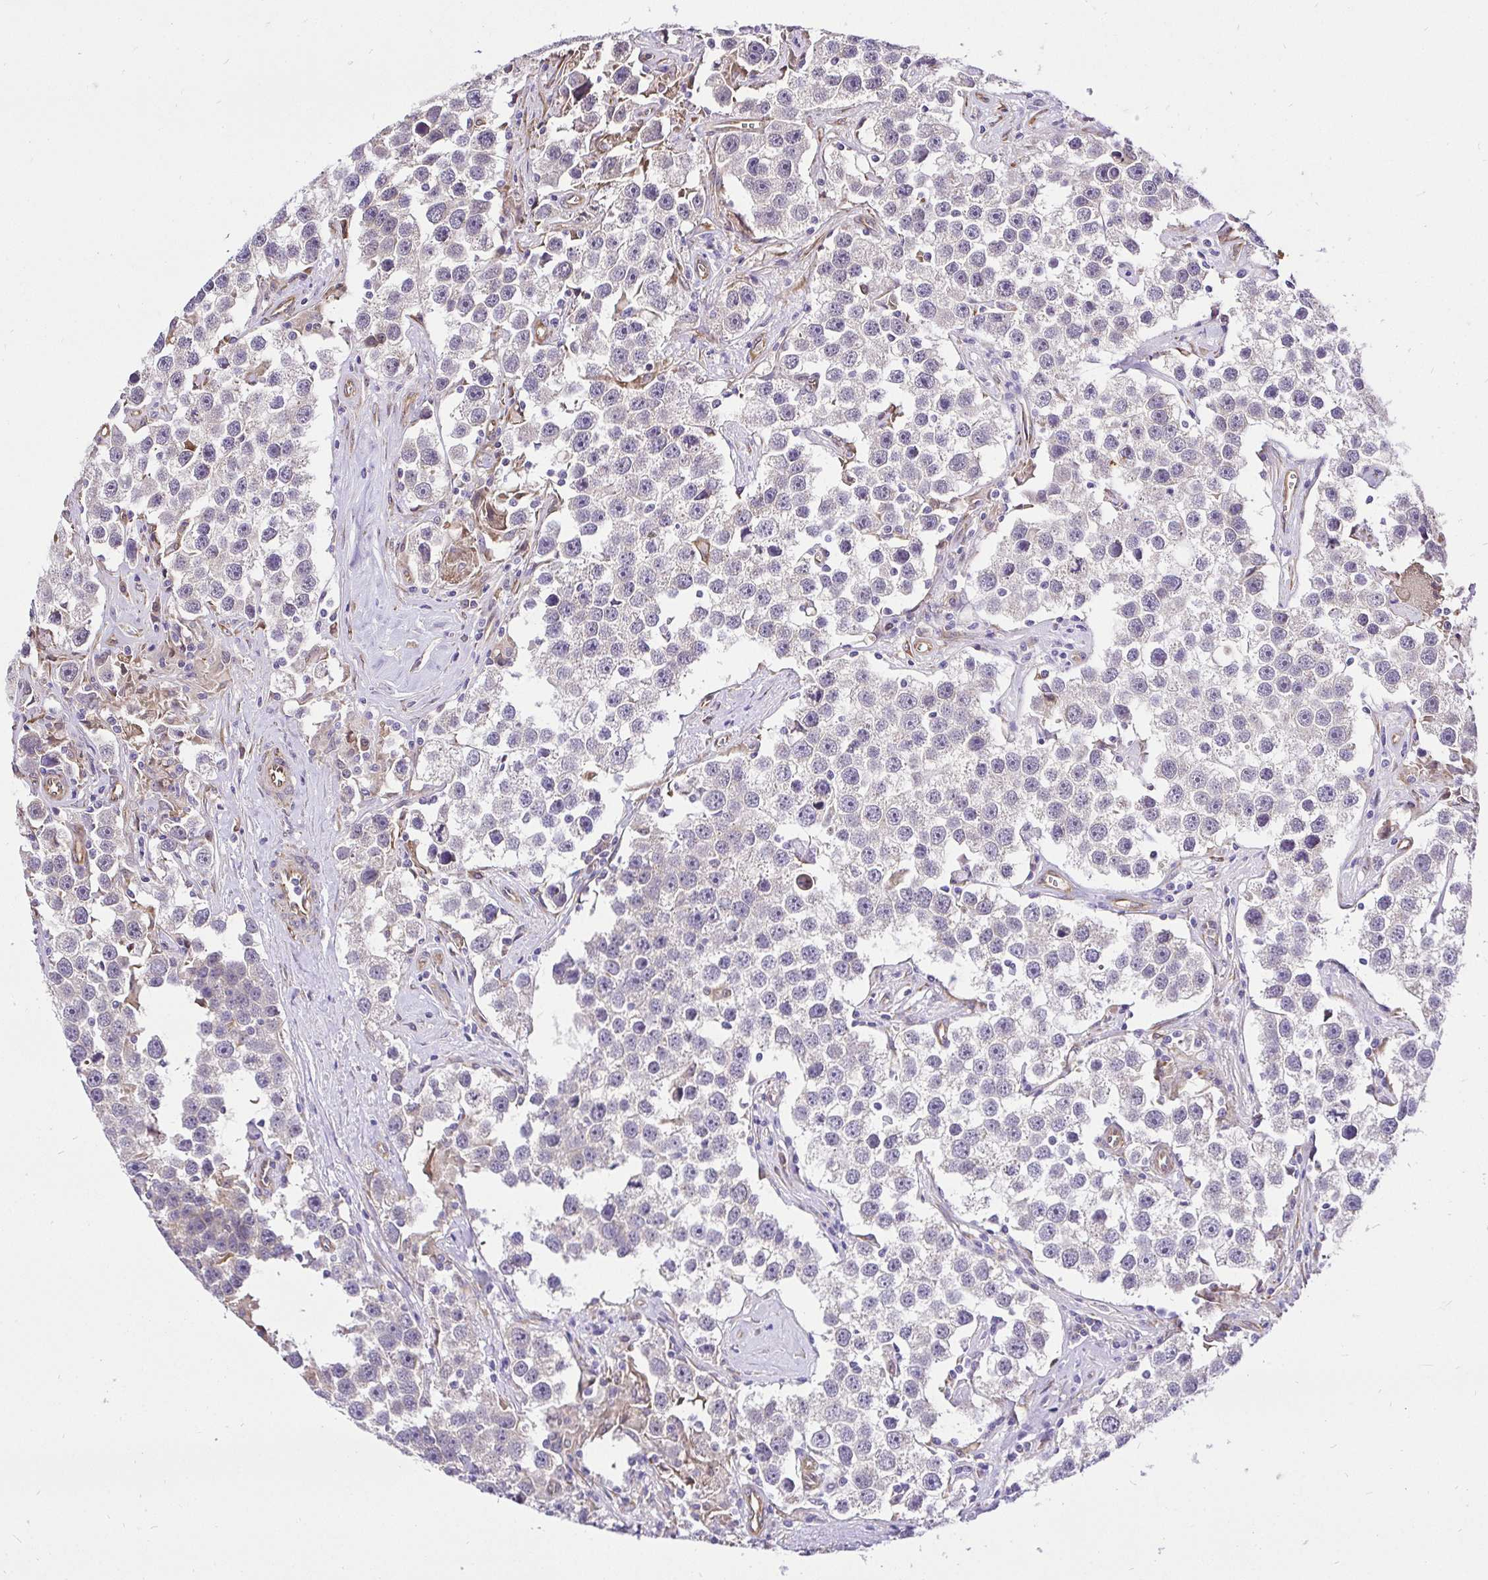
{"staining": {"intensity": "negative", "quantity": "none", "location": "none"}, "tissue": "testis cancer", "cell_type": "Tumor cells", "image_type": "cancer", "snomed": [{"axis": "morphology", "description": "Seminoma, NOS"}, {"axis": "topography", "description": "Testis"}], "caption": "Testis seminoma was stained to show a protein in brown. There is no significant positivity in tumor cells.", "gene": "CCDC122", "patient": {"sex": "male", "age": 49}}